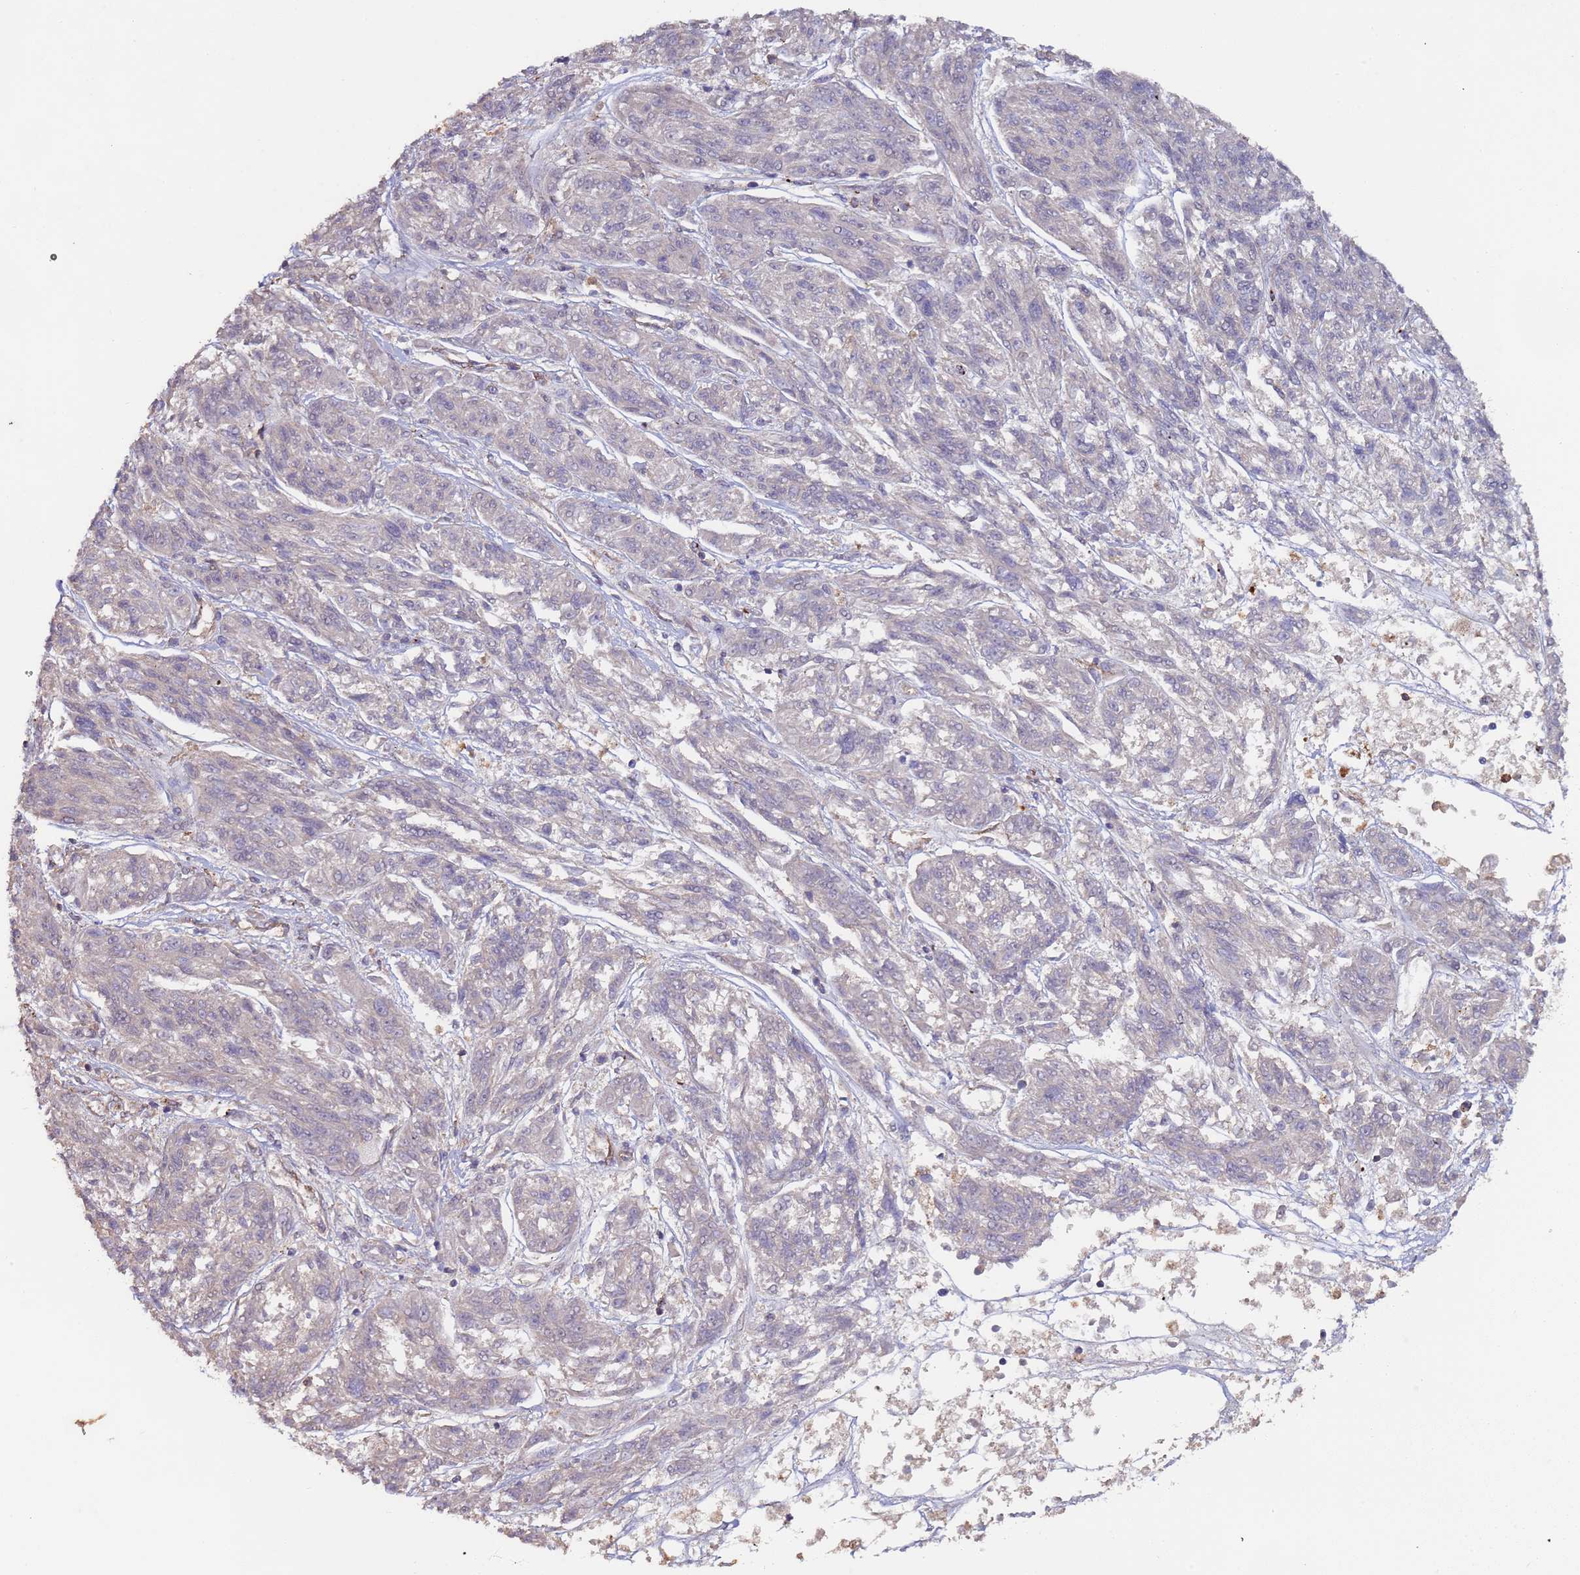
{"staining": {"intensity": "negative", "quantity": "none", "location": "none"}, "tissue": "melanoma", "cell_type": "Tumor cells", "image_type": "cancer", "snomed": [{"axis": "morphology", "description": "Malignant melanoma, NOS"}, {"axis": "topography", "description": "Skin"}], "caption": "Protein analysis of malignant melanoma shows no significant expression in tumor cells.", "gene": "KANSL1L", "patient": {"sex": "male", "age": 53}}